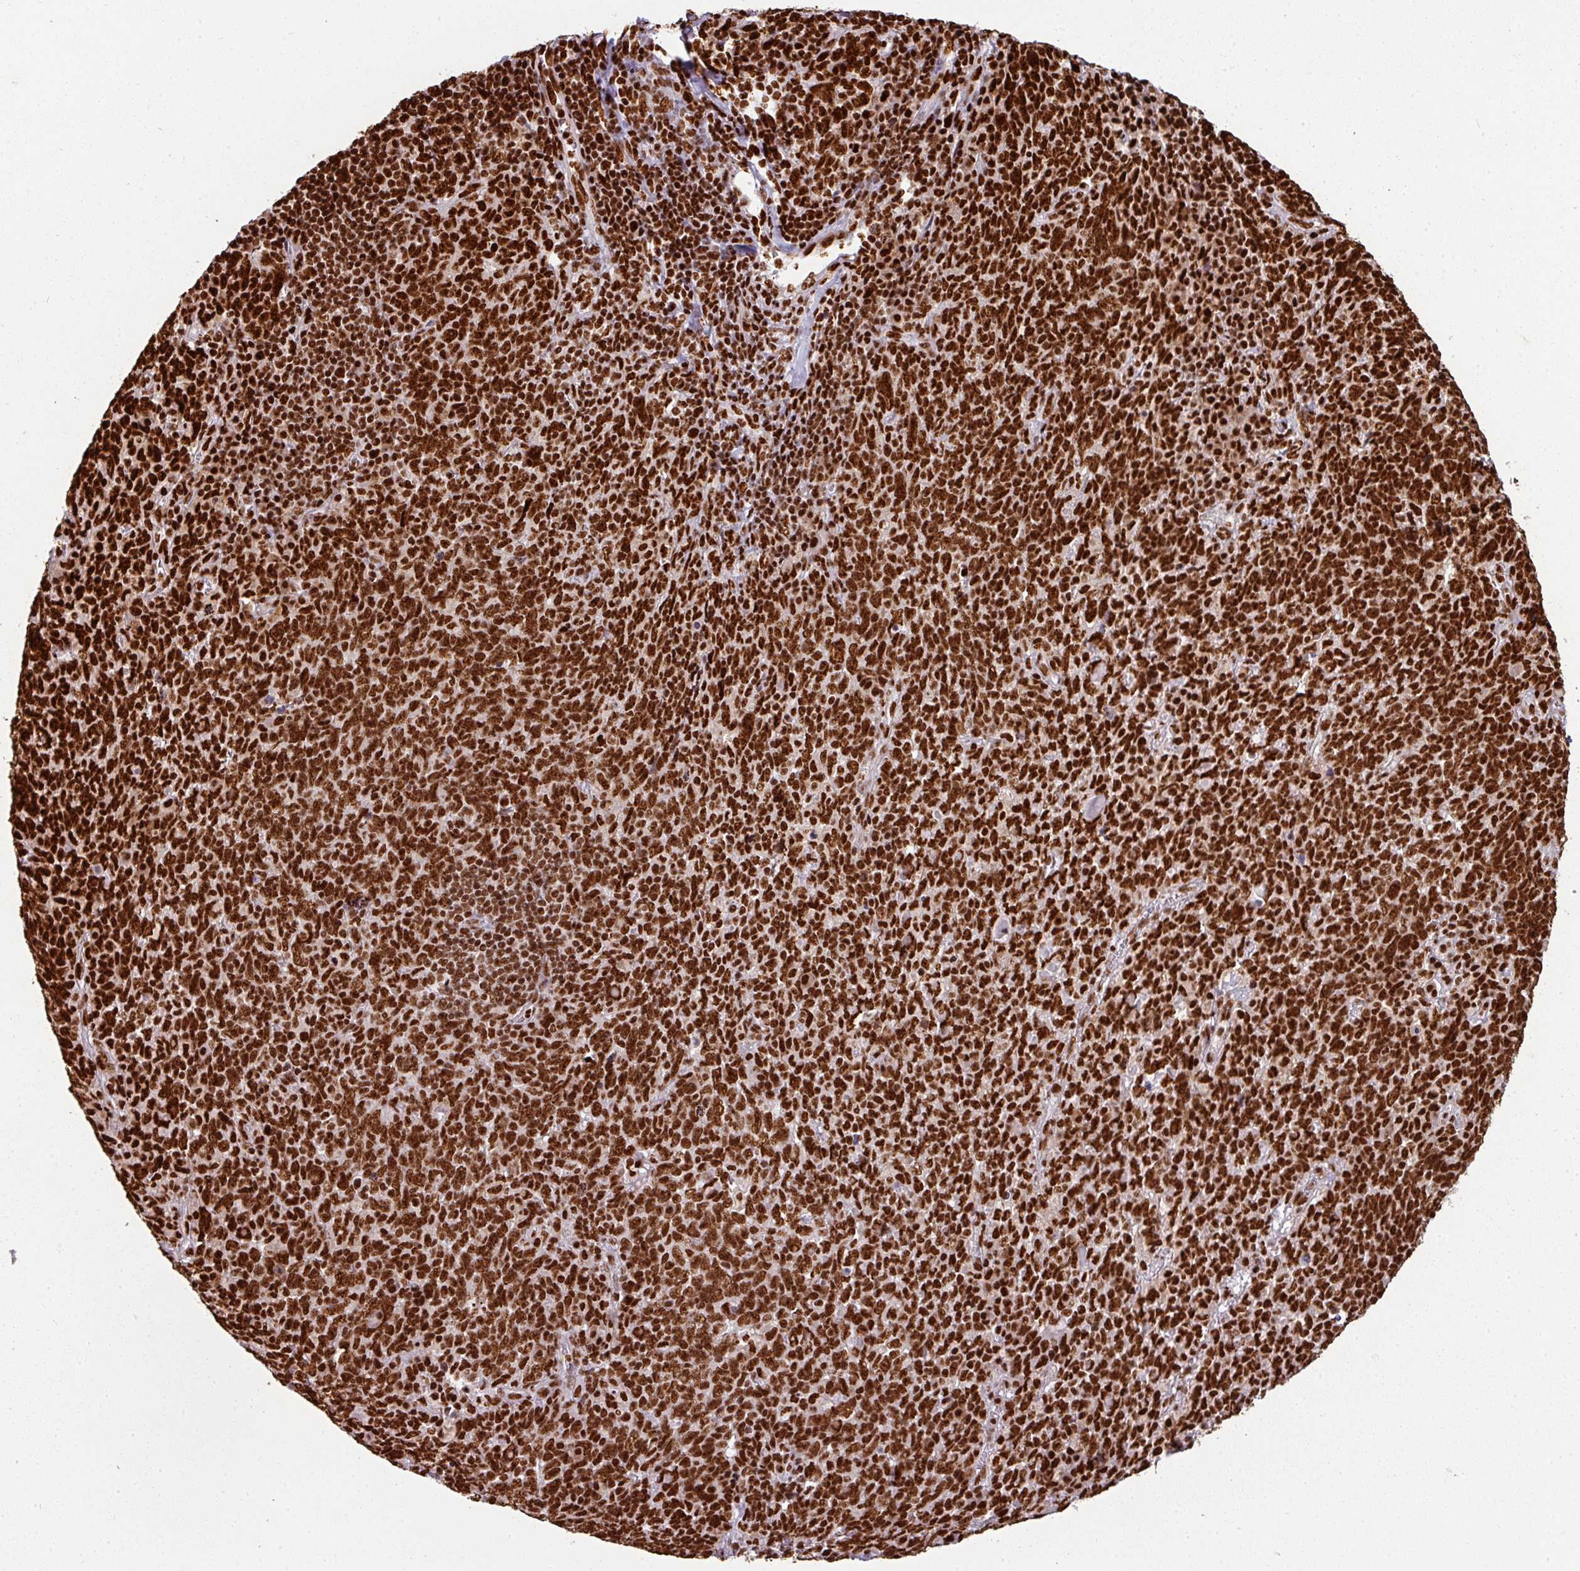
{"staining": {"intensity": "strong", "quantity": ">75%", "location": "nuclear"}, "tissue": "lung cancer", "cell_type": "Tumor cells", "image_type": "cancer", "snomed": [{"axis": "morphology", "description": "Squamous cell carcinoma, NOS"}, {"axis": "topography", "description": "Lung"}], "caption": "About >75% of tumor cells in lung cancer demonstrate strong nuclear protein positivity as visualized by brown immunohistochemical staining.", "gene": "SIK3", "patient": {"sex": "female", "age": 72}}